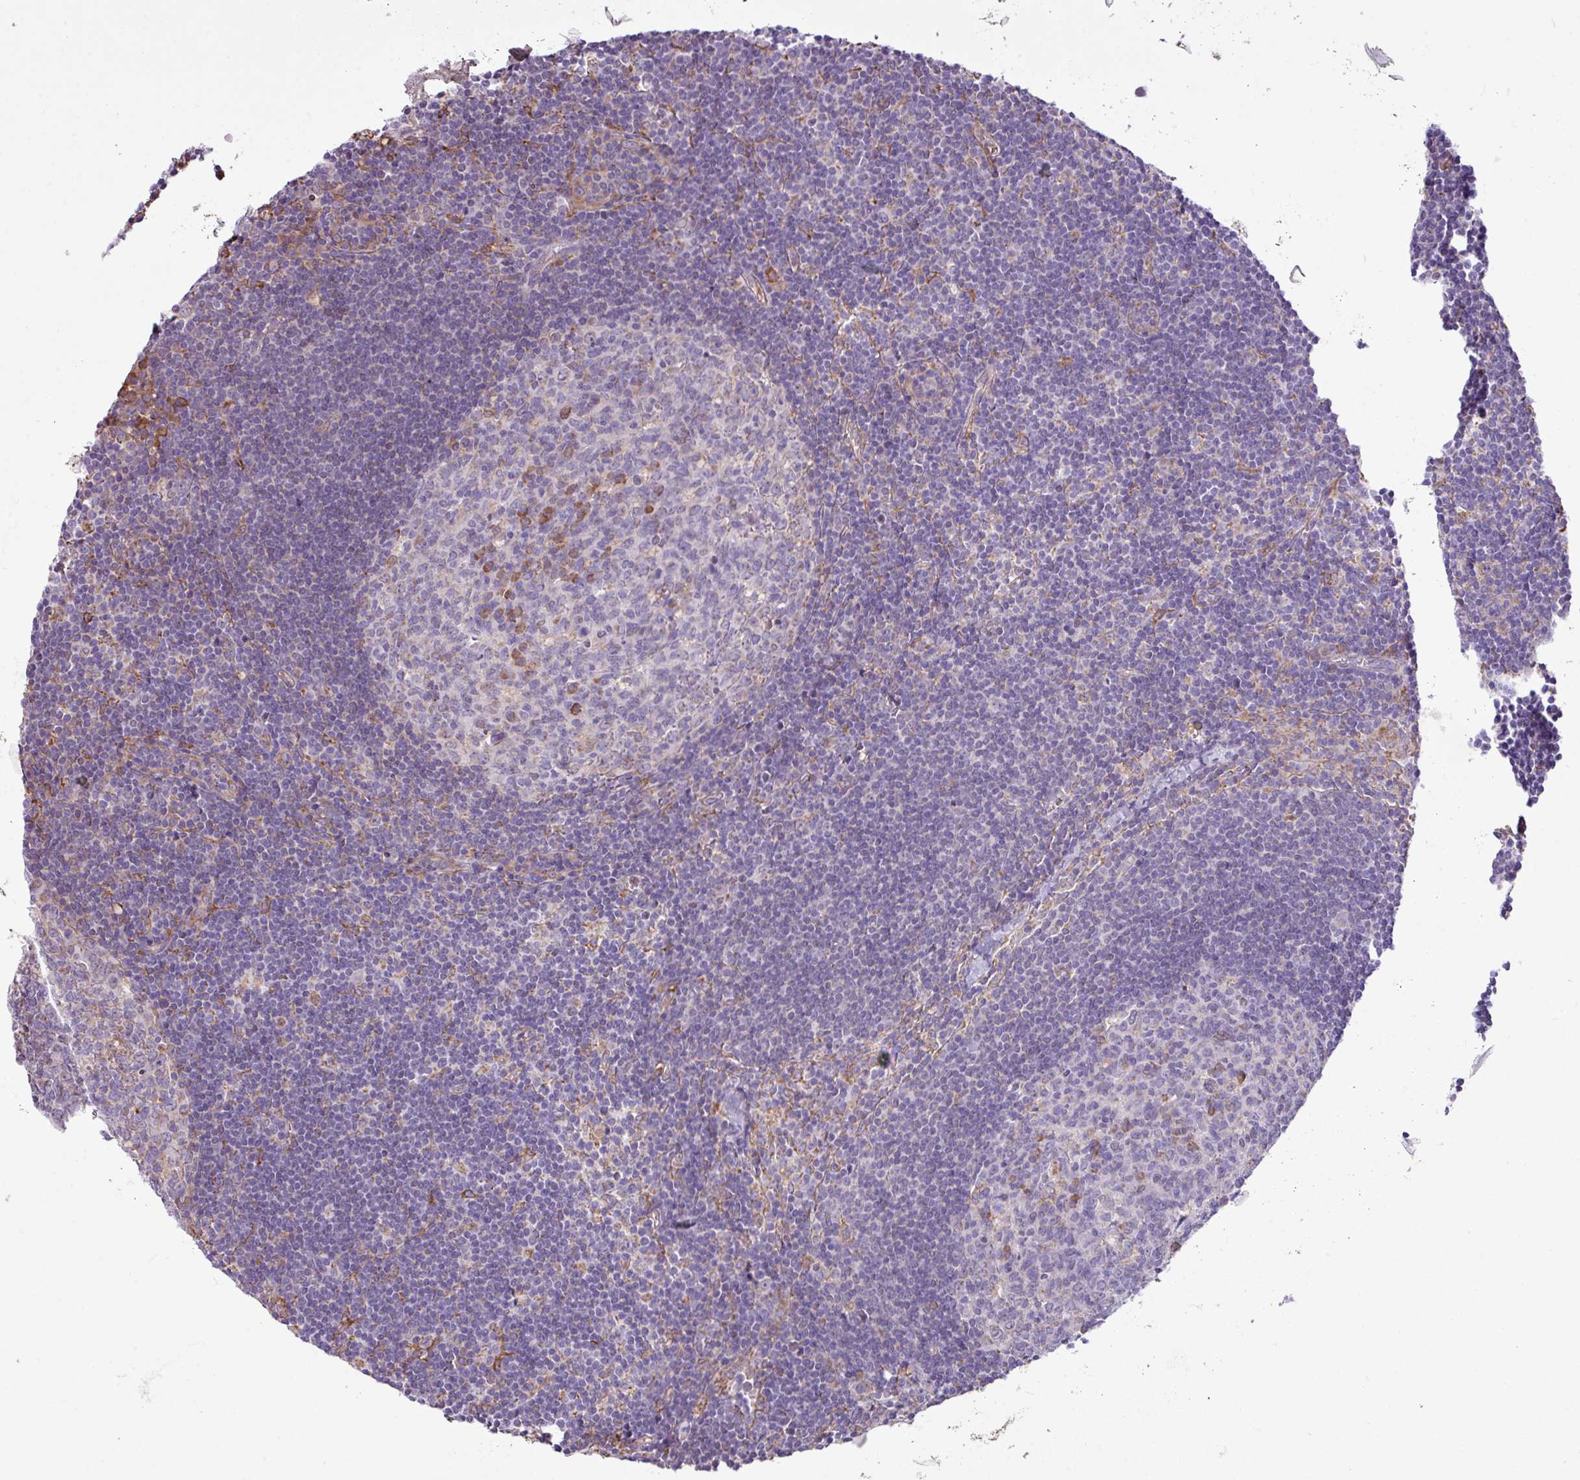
{"staining": {"intensity": "moderate", "quantity": "<25%", "location": "cytoplasmic/membranous"}, "tissue": "lymph node", "cell_type": "Germinal center cells", "image_type": "normal", "snomed": [{"axis": "morphology", "description": "Normal tissue, NOS"}, {"axis": "topography", "description": "Lymph node"}], "caption": "Germinal center cells reveal low levels of moderate cytoplasmic/membranous staining in about <25% of cells in normal lymph node.", "gene": "ZSCAN5A", "patient": {"sex": "female", "age": 29}}